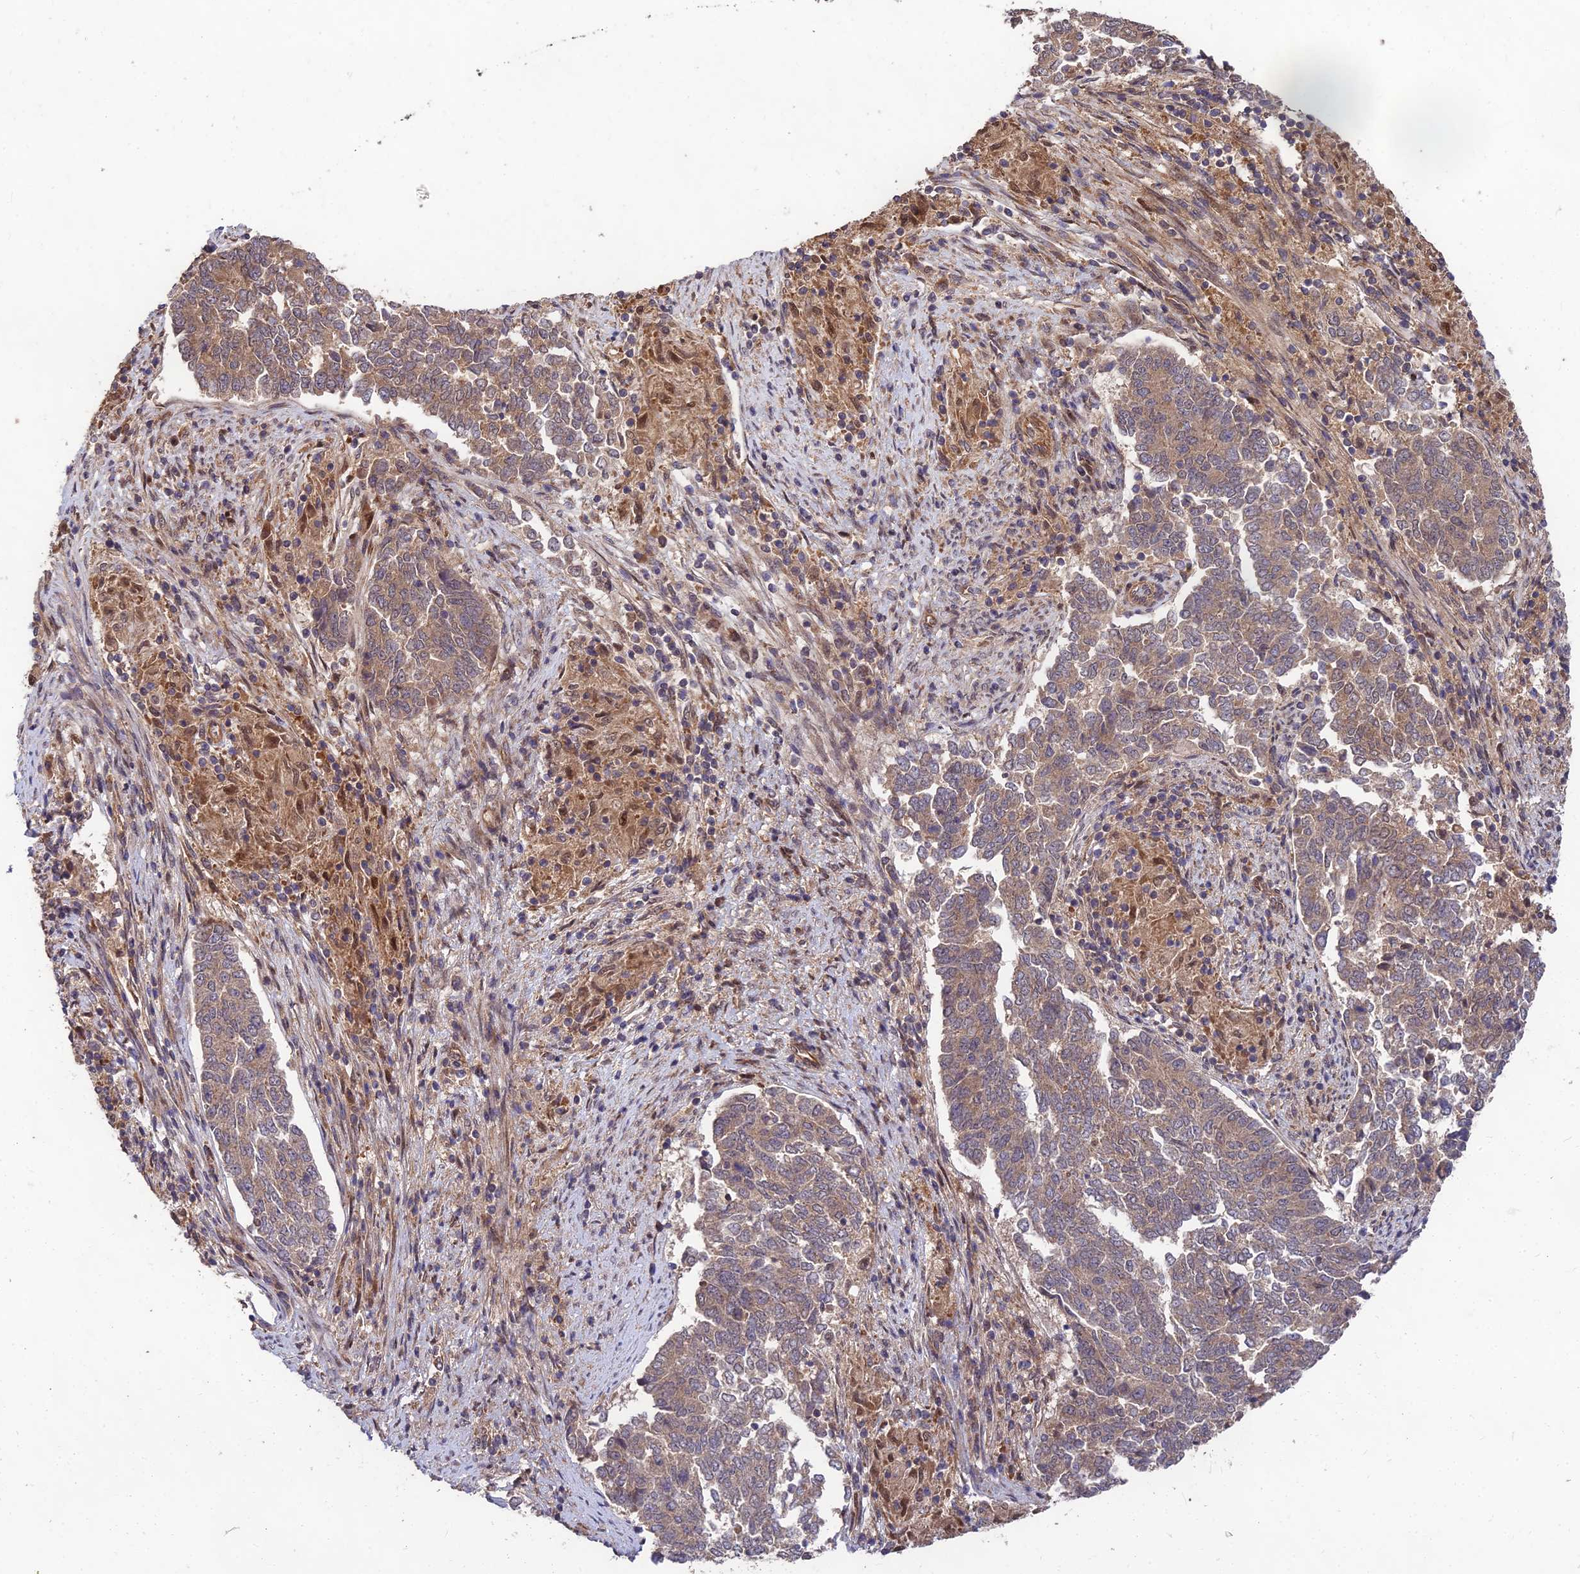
{"staining": {"intensity": "weak", "quantity": ">75%", "location": "cytoplasmic/membranous,nuclear"}, "tissue": "endometrial cancer", "cell_type": "Tumor cells", "image_type": "cancer", "snomed": [{"axis": "morphology", "description": "Adenocarcinoma, NOS"}, {"axis": "topography", "description": "Endometrium"}], "caption": "About >75% of tumor cells in endometrial cancer (adenocarcinoma) exhibit weak cytoplasmic/membranous and nuclear protein staining as visualized by brown immunohistochemical staining.", "gene": "MKKS", "patient": {"sex": "female", "age": 80}}